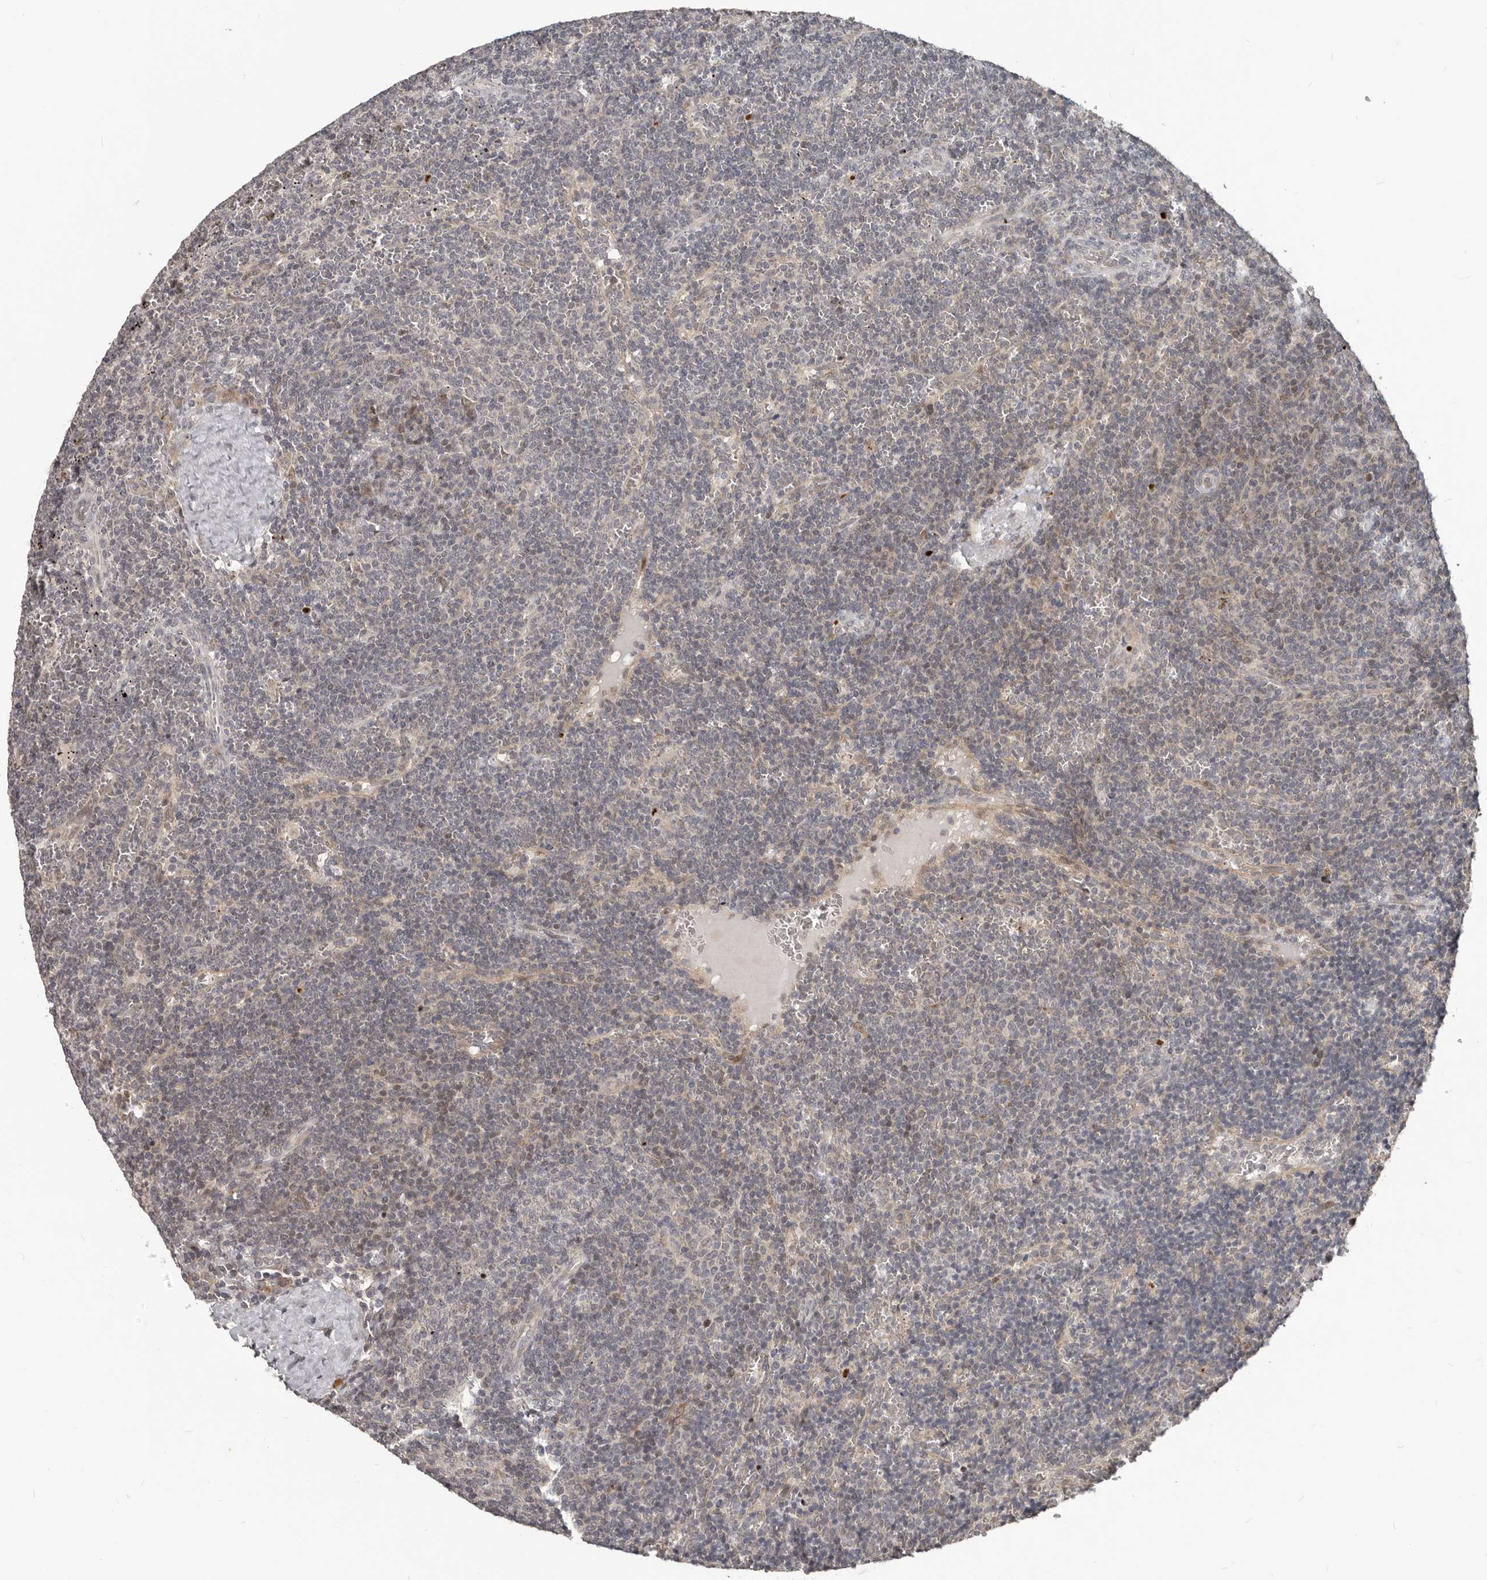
{"staining": {"intensity": "negative", "quantity": "none", "location": "none"}, "tissue": "lymphoma", "cell_type": "Tumor cells", "image_type": "cancer", "snomed": [{"axis": "morphology", "description": "Malignant lymphoma, non-Hodgkin's type, Low grade"}, {"axis": "topography", "description": "Spleen"}], "caption": "Immunohistochemical staining of low-grade malignant lymphoma, non-Hodgkin's type displays no significant expression in tumor cells.", "gene": "APOL6", "patient": {"sex": "female", "age": 50}}